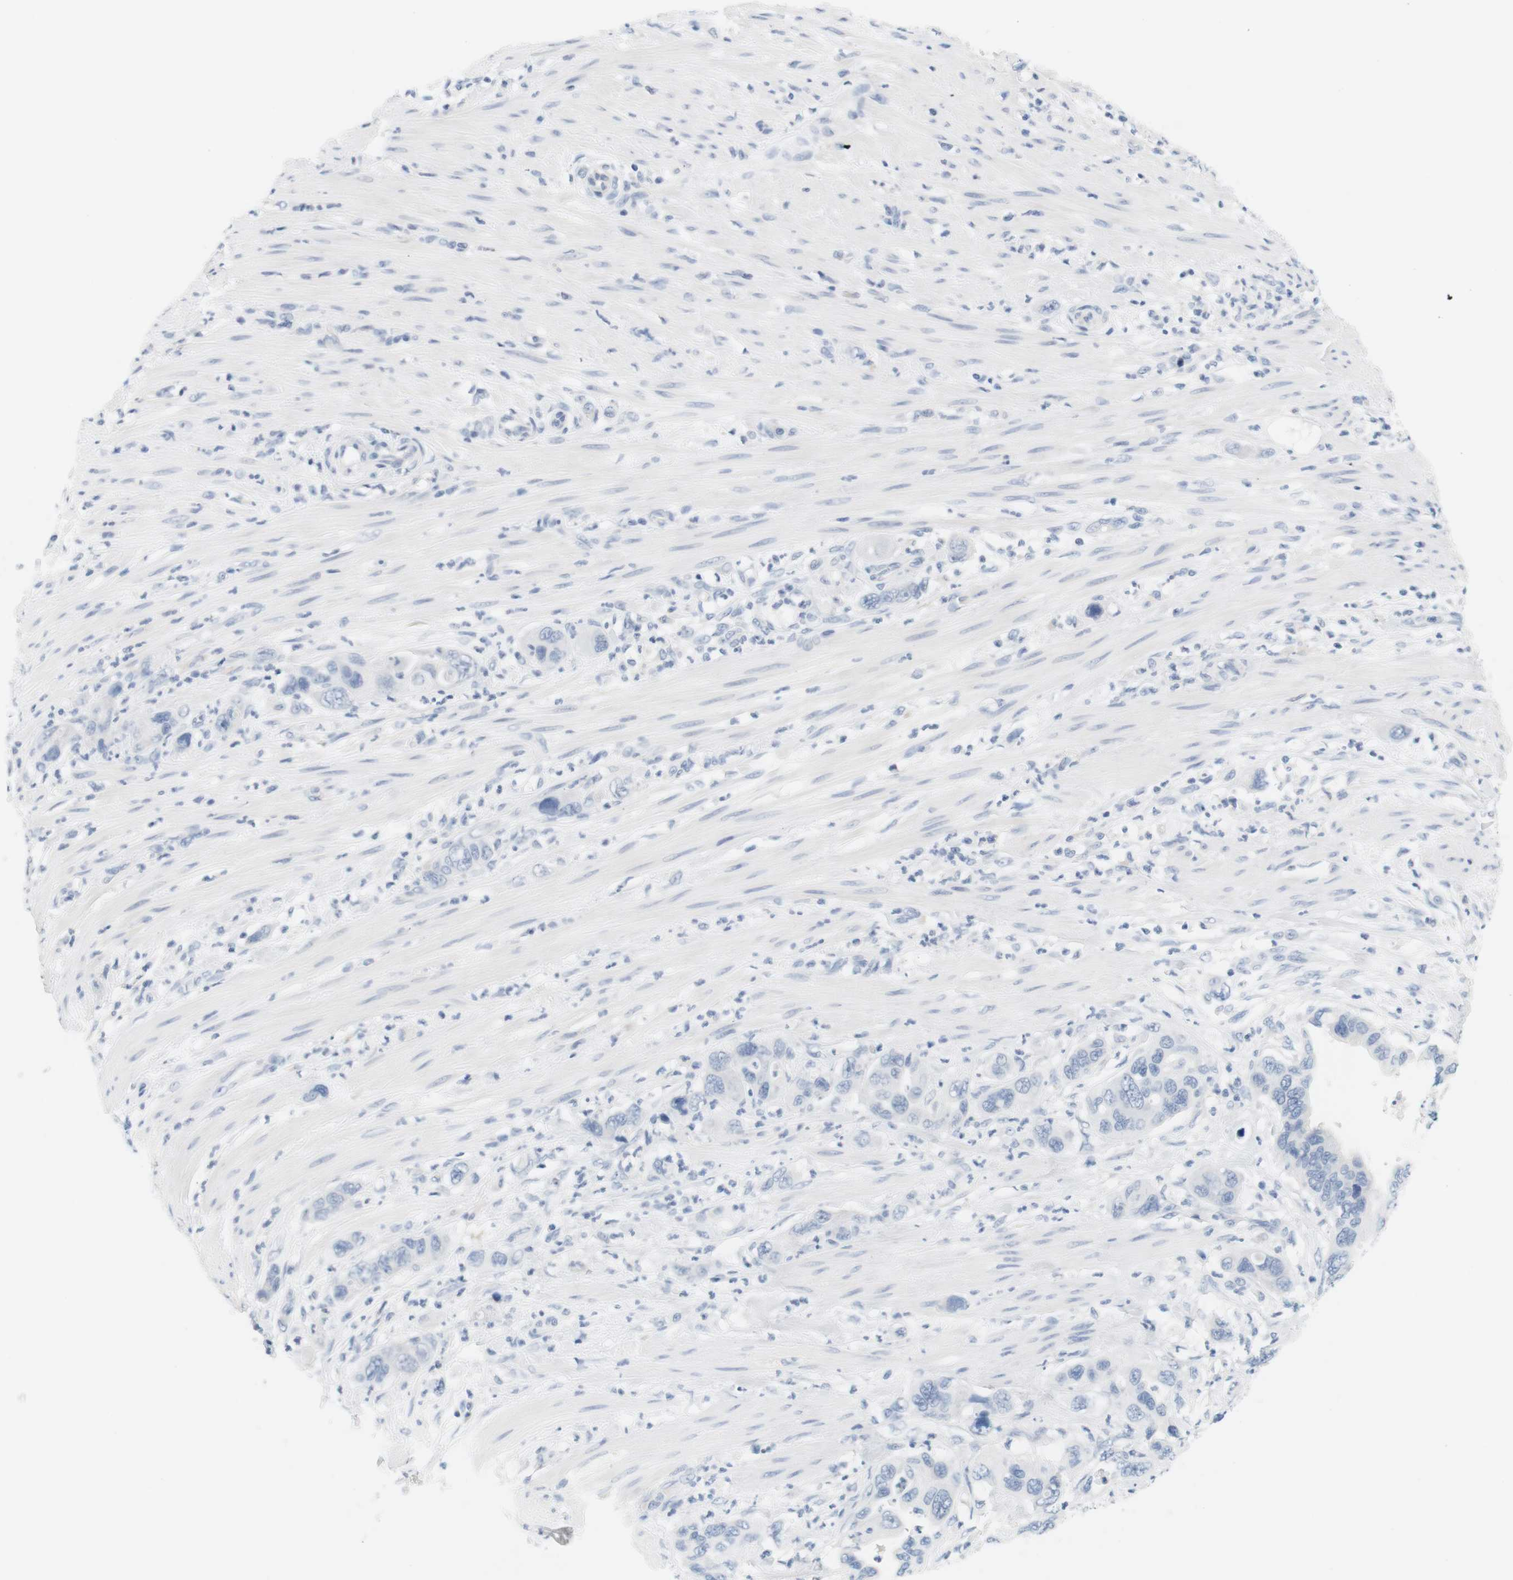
{"staining": {"intensity": "negative", "quantity": "none", "location": "none"}, "tissue": "pancreatic cancer", "cell_type": "Tumor cells", "image_type": "cancer", "snomed": [{"axis": "morphology", "description": "Adenocarcinoma, NOS"}, {"axis": "topography", "description": "Pancreas"}], "caption": "IHC micrograph of neoplastic tissue: adenocarcinoma (pancreatic) stained with DAB reveals no significant protein positivity in tumor cells.", "gene": "OPRM1", "patient": {"sex": "female", "age": 71}}